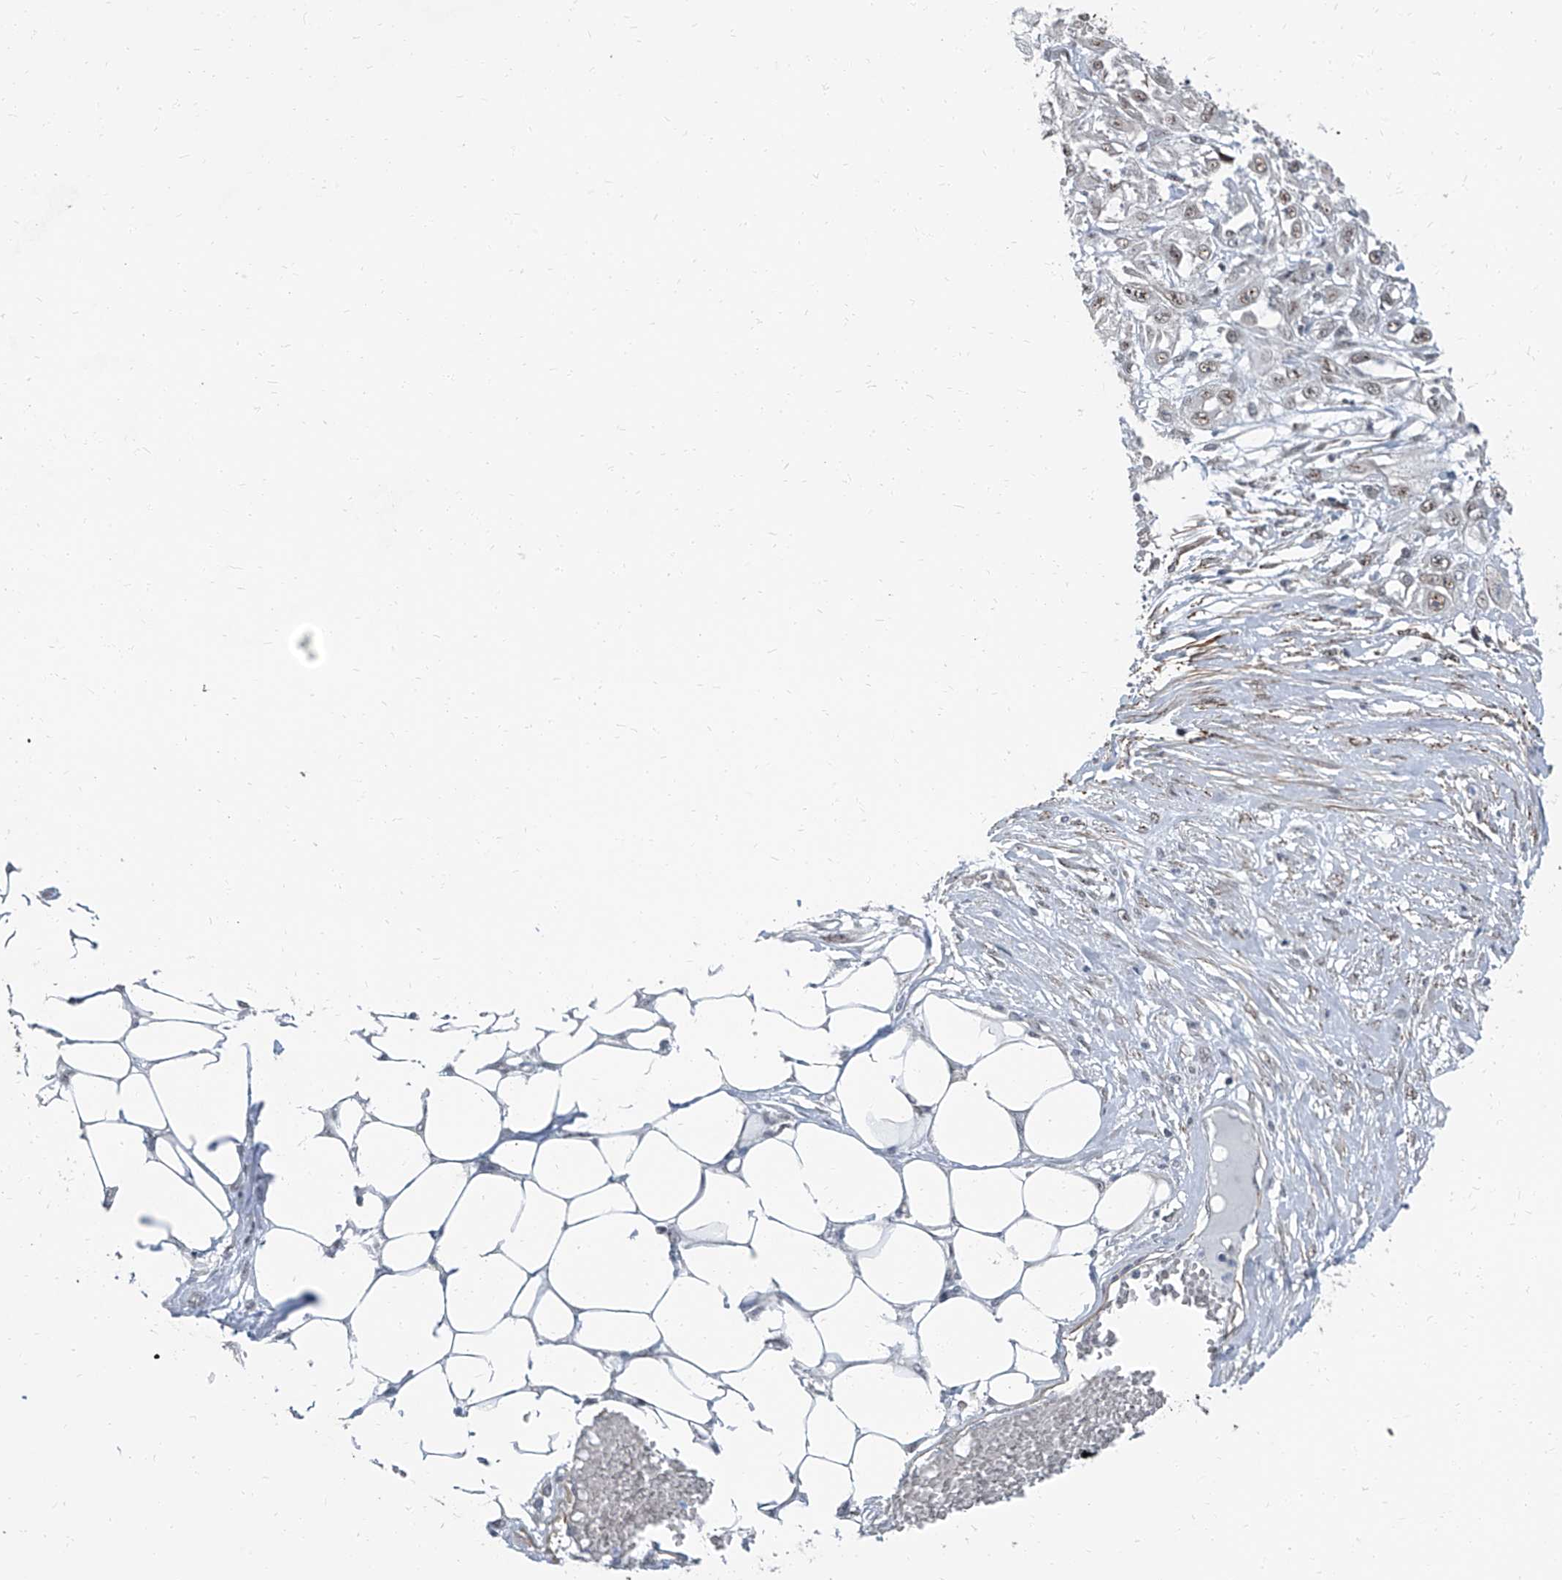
{"staining": {"intensity": "weak", "quantity": ">75%", "location": "nuclear"}, "tissue": "skin cancer", "cell_type": "Tumor cells", "image_type": "cancer", "snomed": [{"axis": "morphology", "description": "Squamous cell carcinoma, NOS"}, {"axis": "morphology", "description": "Squamous cell carcinoma, metastatic, NOS"}, {"axis": "topography", "description": "Skin"}, {"axis": "topography", "description": "Lymph node"}], "caption": "A brown stain labels weak nuclear positivity of a protein in human skin metastatic squamous cell carcinoma tumor cells. The protein of interest is stained brown, and the nuclei are stained in blue (DAB (3,3'-diaminobenzidine) IHC with brightfield microscopy, high magnification).", "gene": "TXLNB", "patient": {"sex": "male", "age": 75}}